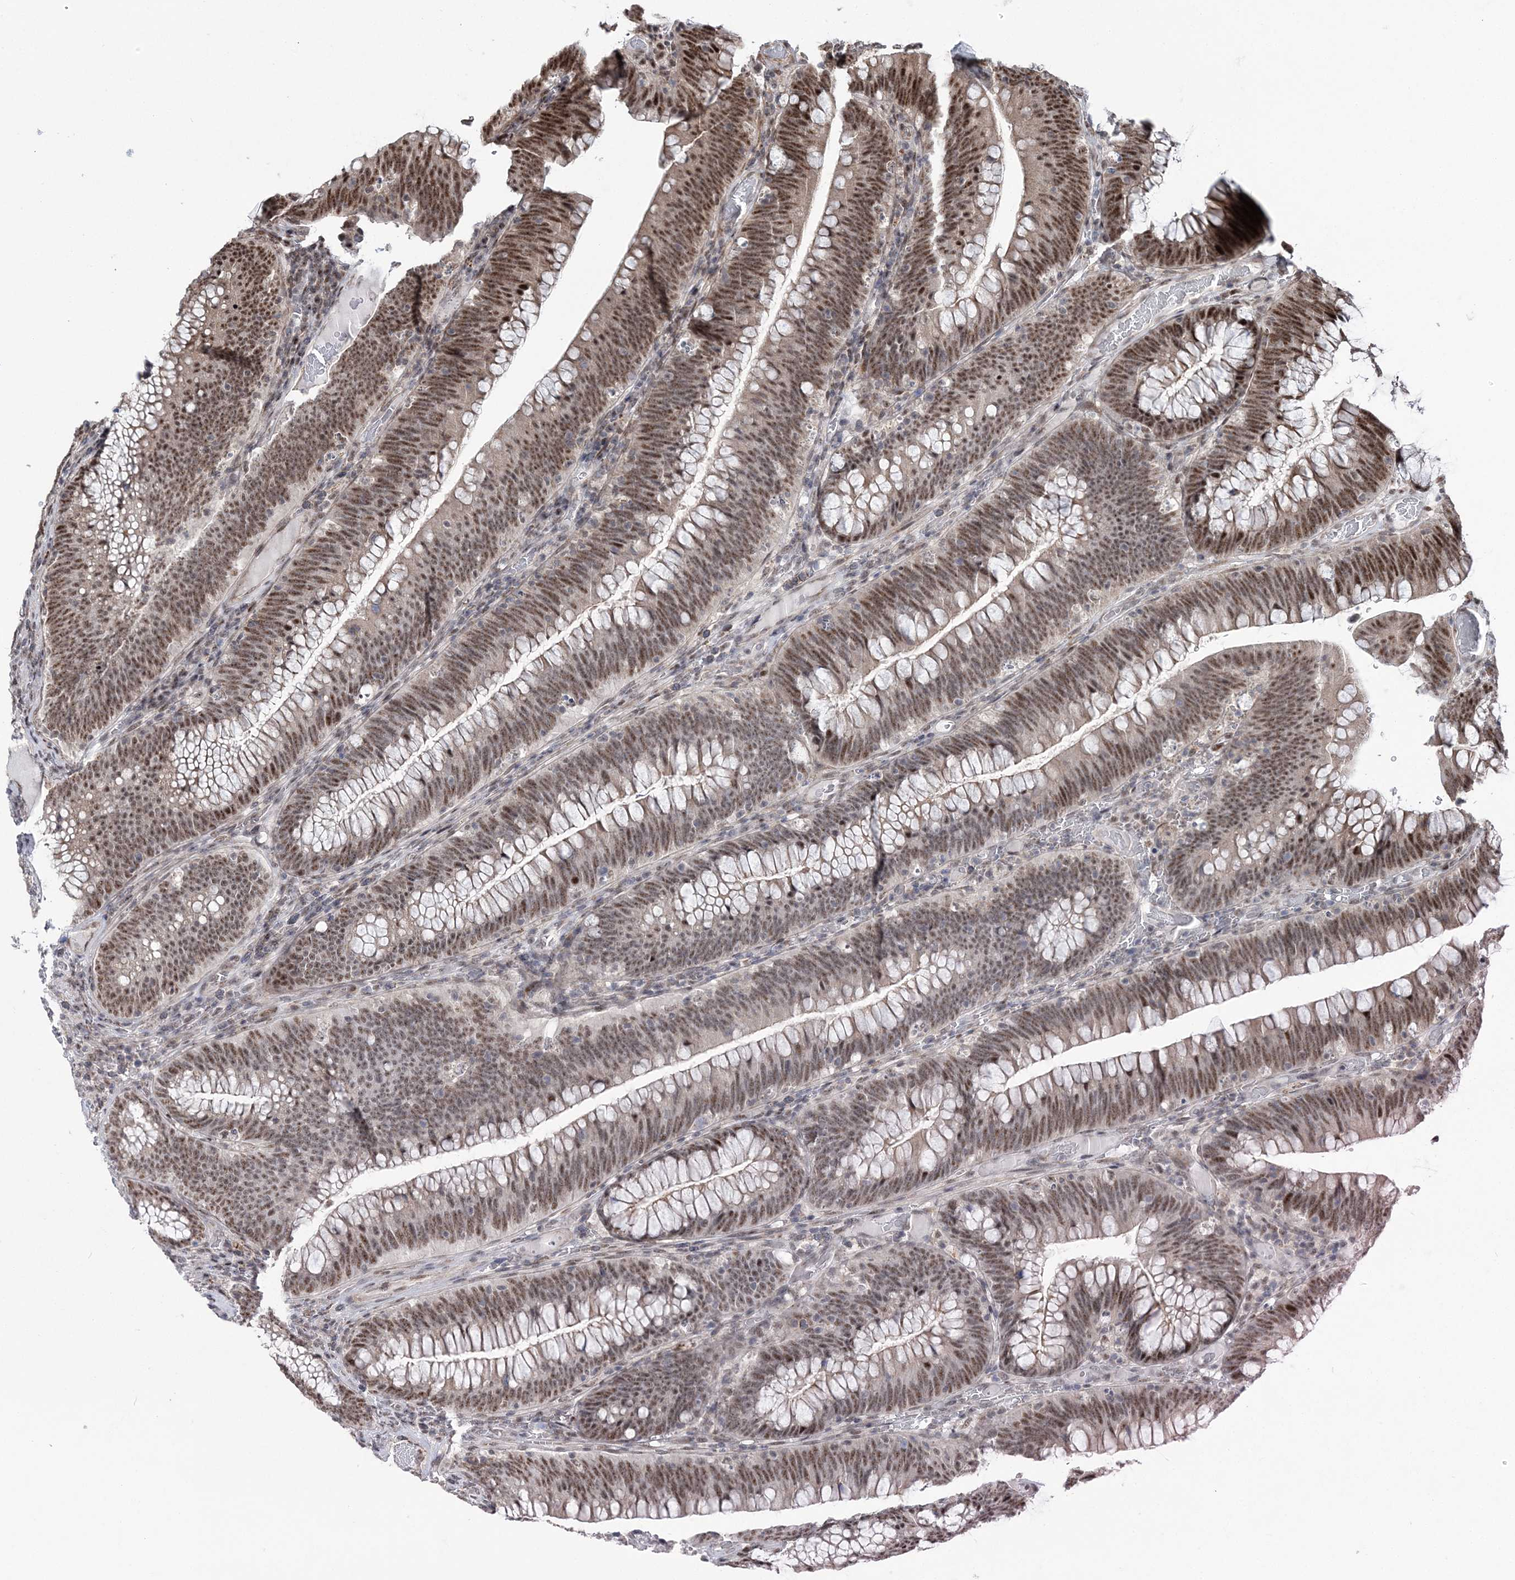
{"staining": {"intensity": "moderate", "quantity": ">75%", "location": "nuclear"}, "tissue": "colorectal cancer", "cell_type": "Tumor cells", "image_type": "cancer", "snomed": [{"axis": "morphology", "description": "Normal tissue, NOS"}, {"axis": "topography", "description": "Colon"}], "caption": "Approximately >75% of tumor cells in human colorectal cancer exhibit moderate nuclear protein positivity as visualized by brown immunohistochemical staining.", "gene": "TATDN2", "patient": {"sex": "female", "age": 82}}